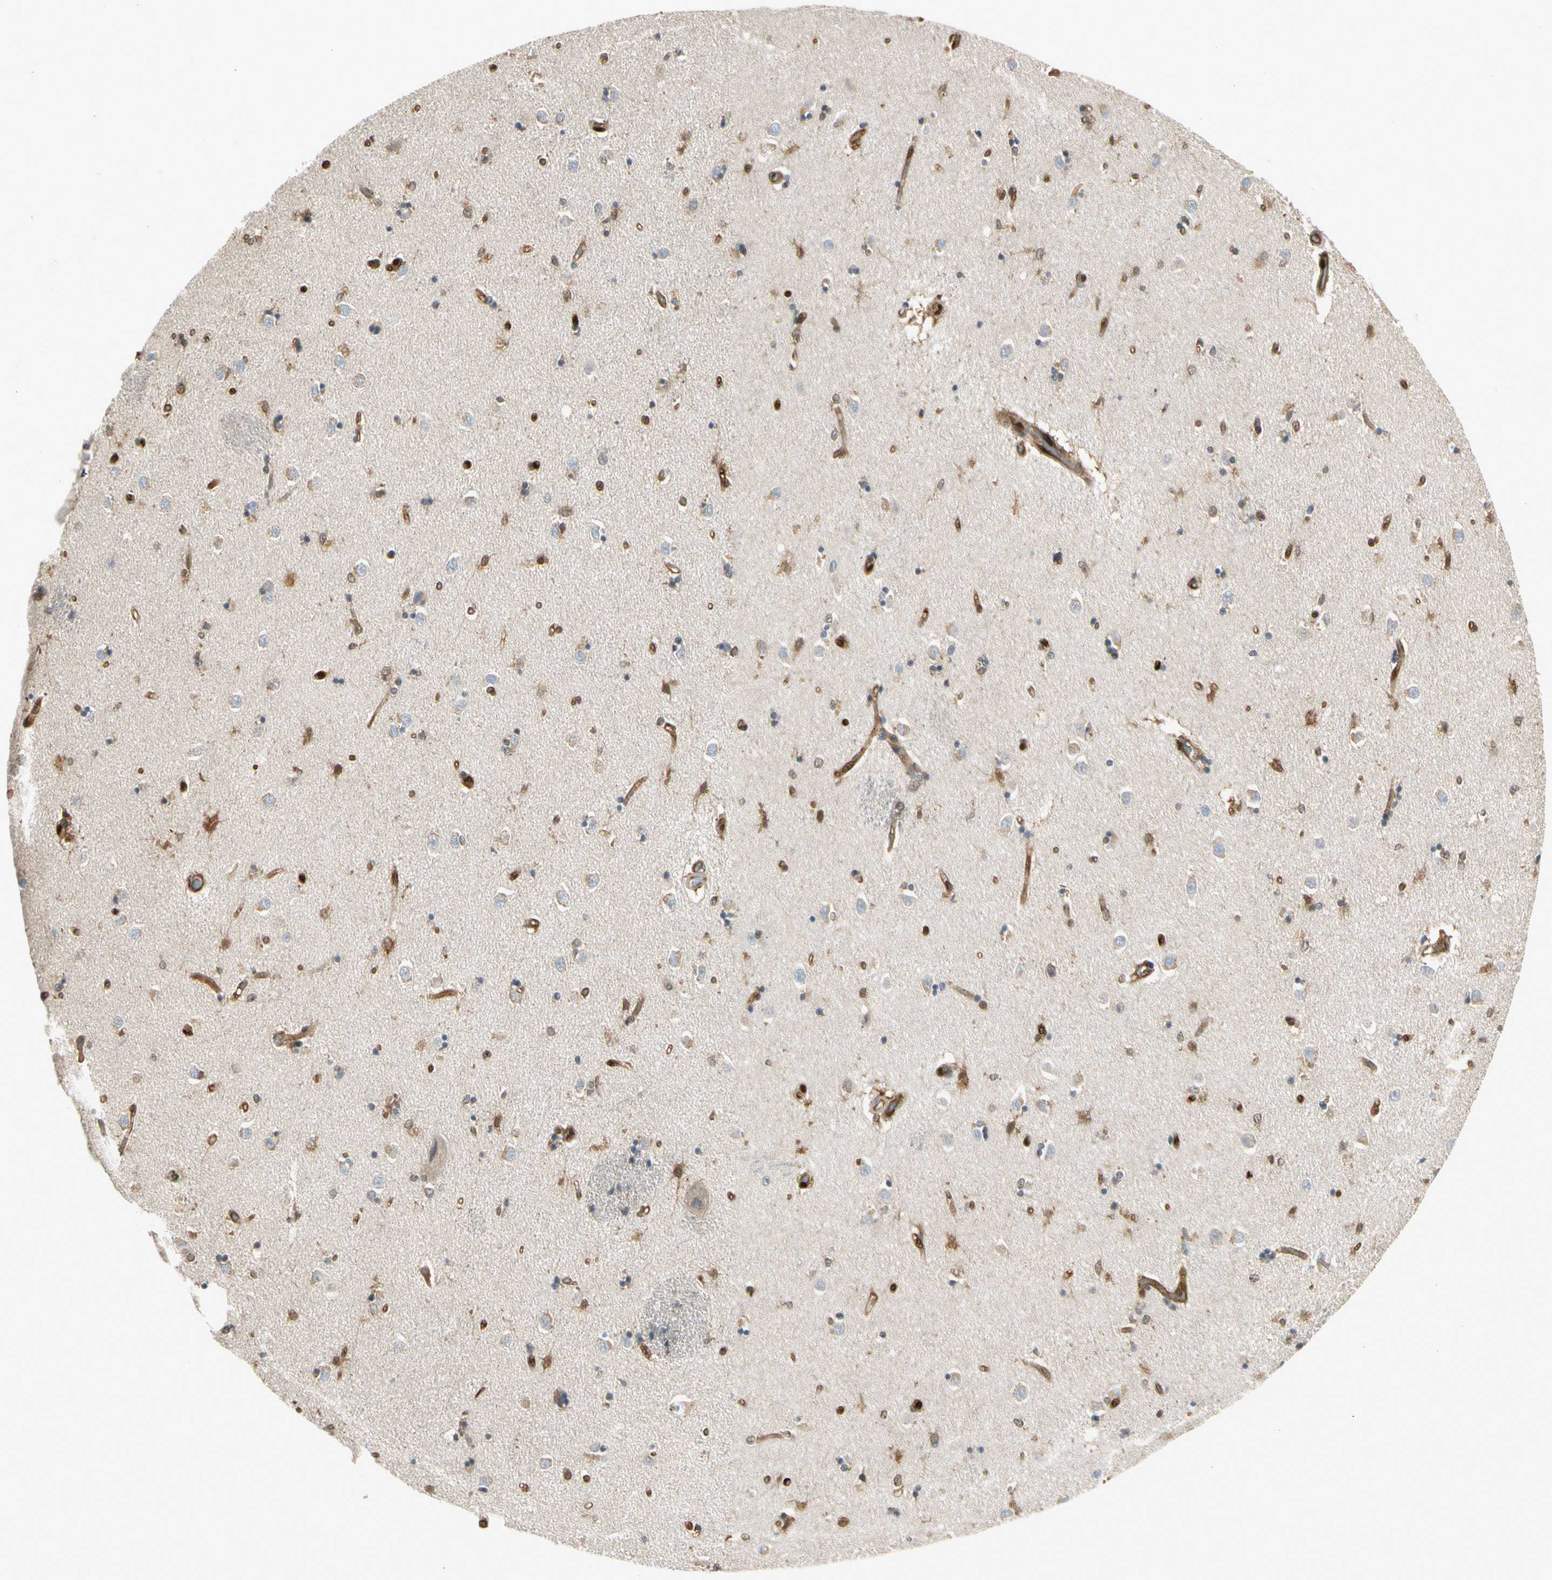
{"staining": {"intensity": "moderate", "quantity": ">75%", "location": "cytoplasmic/membranous,nuclear"}, "tissue": "caudate", "cell_type": "Glial cells", "image_type": "normal", "snomed": [{"axis": "morphology", "description": "Normal tissue, NOS"}, {"axis": "topography", "description": "Lateral ventricle wall"}], "caption": "Immunohistochemistry histopathology image of benign human caudate stained for a protein (brown), which exhibits medium levels of moderate cytoplasmic/membranous,nuclear positivity in approximately >75% of glial cells.", "gene": "SERPINB6", "patient": {"sex": "female", "age": 54}}